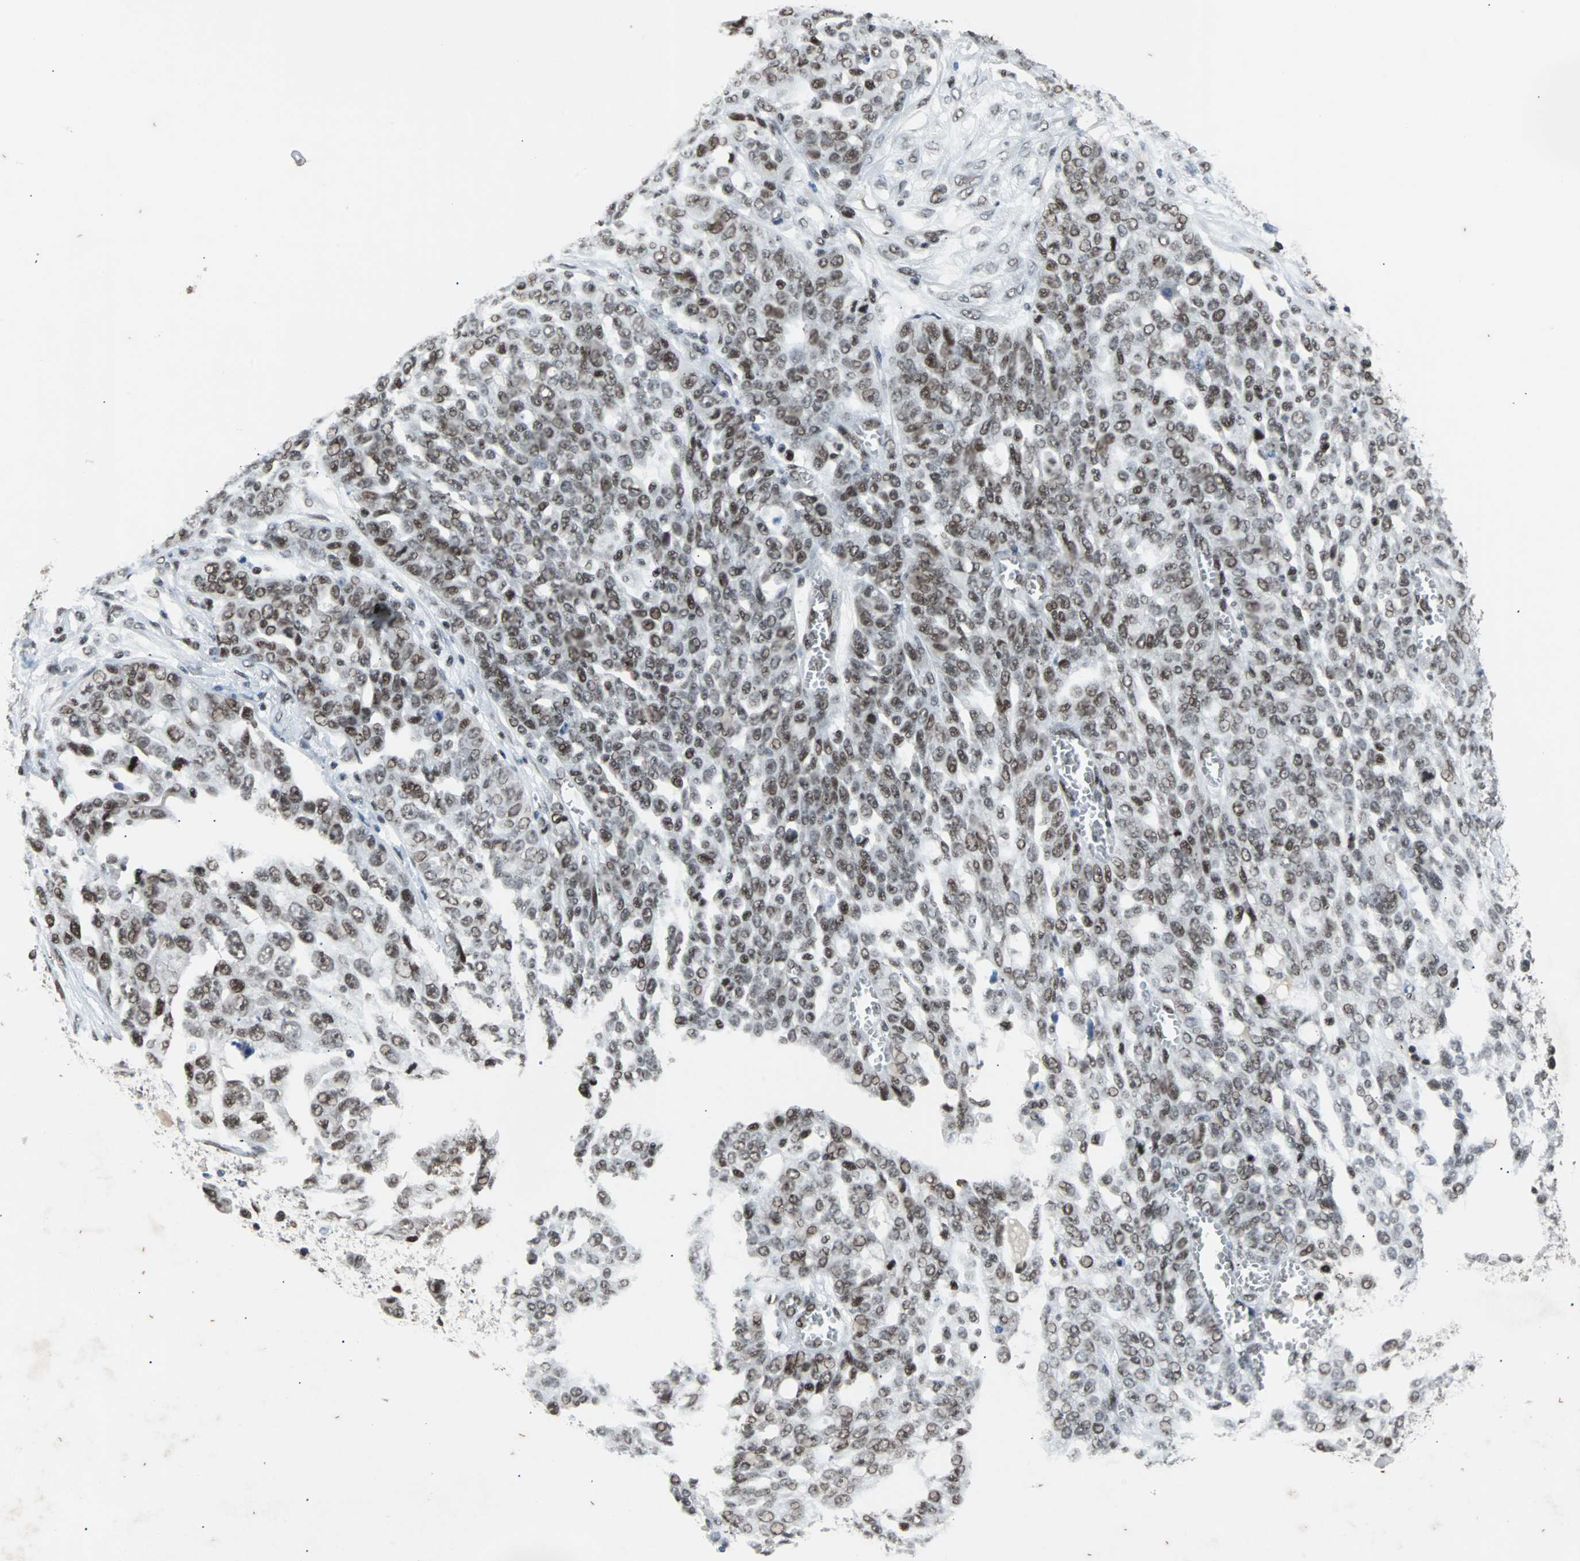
{"staining": {"intensity": "moderate", "quantity": ">75%", "location": "nuclear"}, "tissue": "ovarian cancer", "cell_type": "Tumor cells", "image_type": "cancer", "snomed": [{"axis": "morphology", "description": "Cystadenocarcinoma, serous, NOS"}, {"axis": "topography", "description": "Soft tissue"}, {"axis": "topography", "description": "Ovary"}], "caption": "Ovarian cancer (serous cystadenocarcinoma) stained with a protein marker exhibits moderate staining in tumor cells.", "gene": "GATAD2A", "patient": {"sex": "female", "age": 57}}